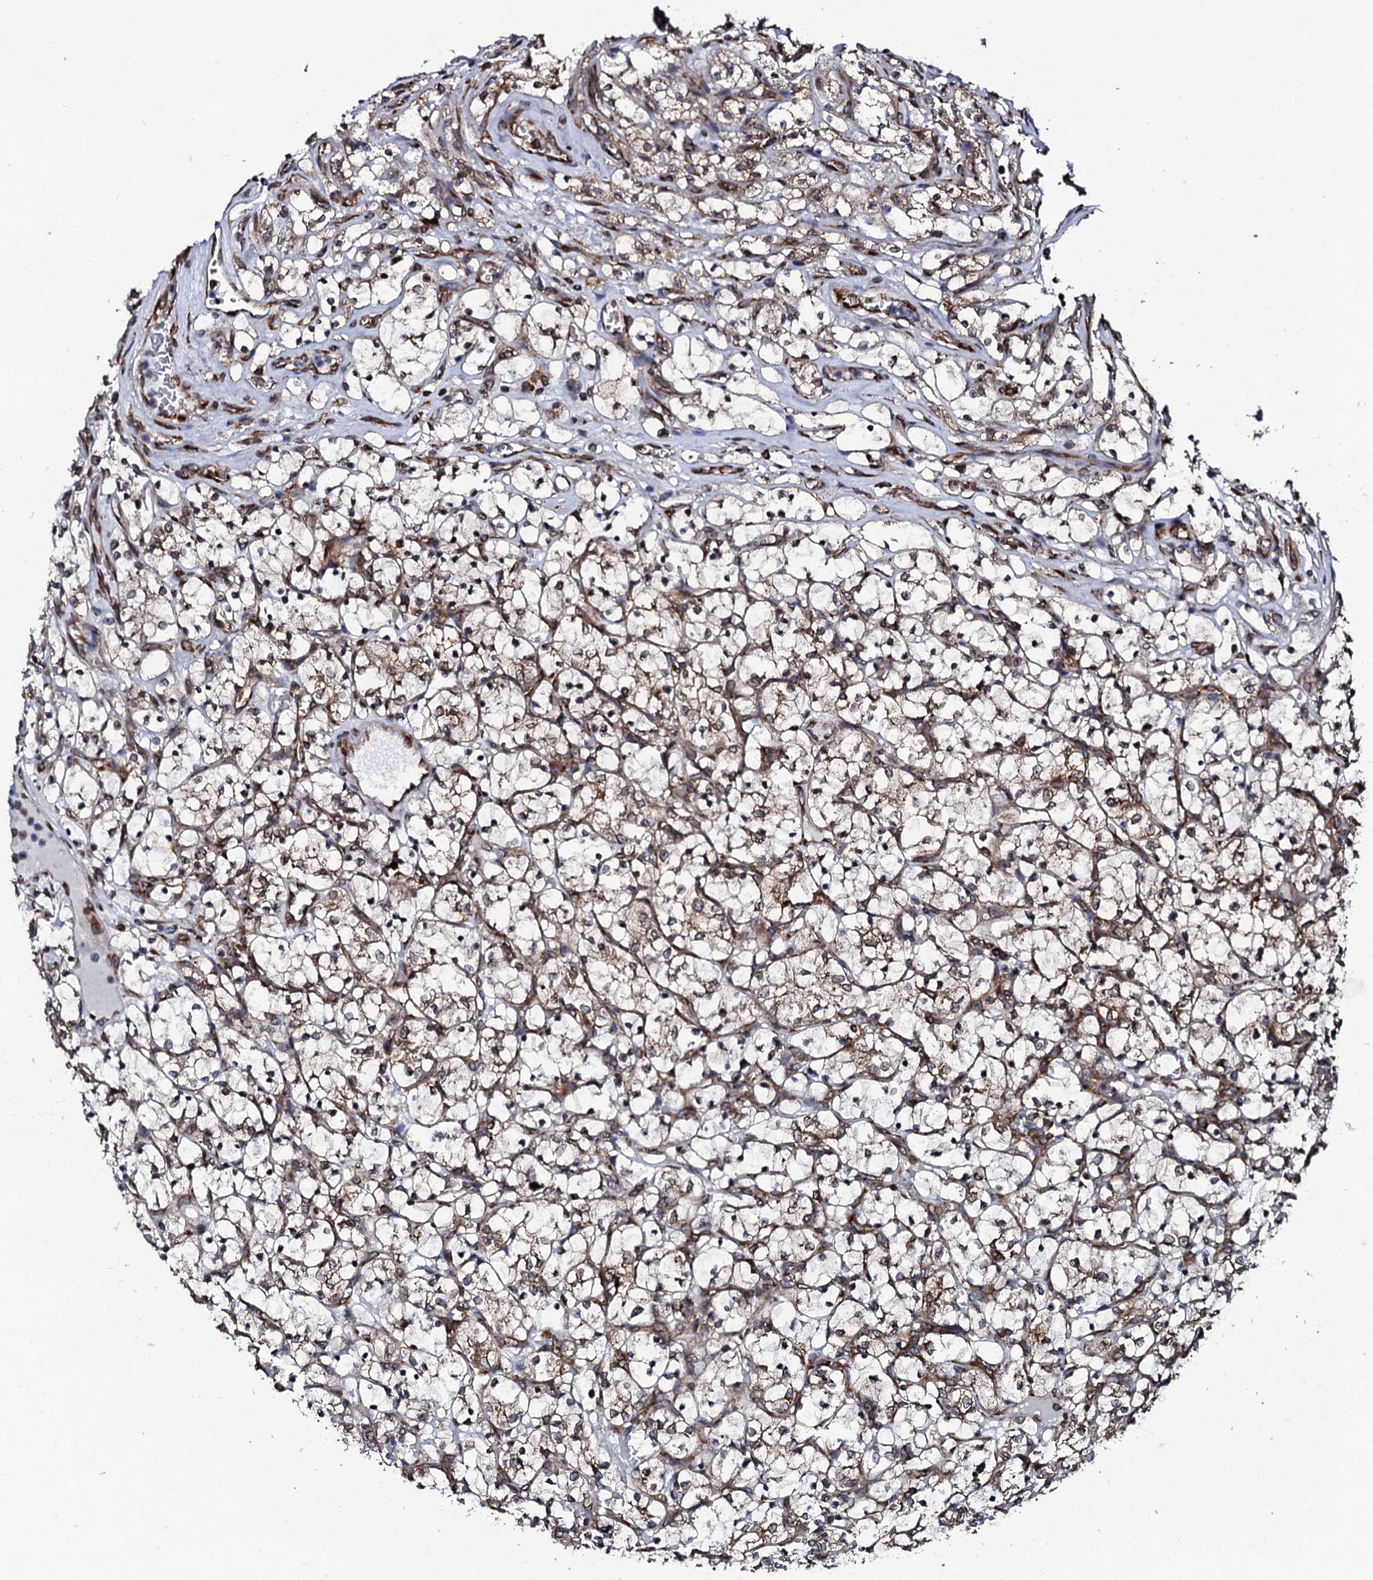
{"staining": {"intensity": "negative", "quantity": "none", "location": "none"}, "tissue": "renal cancer", "cell_type": "Tumor cells", "image_type": "cancer", "snomed": [{"axis": "morphology", "description": "Adenocarcinoma, NOS"}, {"axis": "topography", "description": "Kidney"}], "caption": "There is no significant positivity in tumor cells of renal cancer.", "gene": "SPTY2D1", "patient": {"sex": "female", "age": 69}}